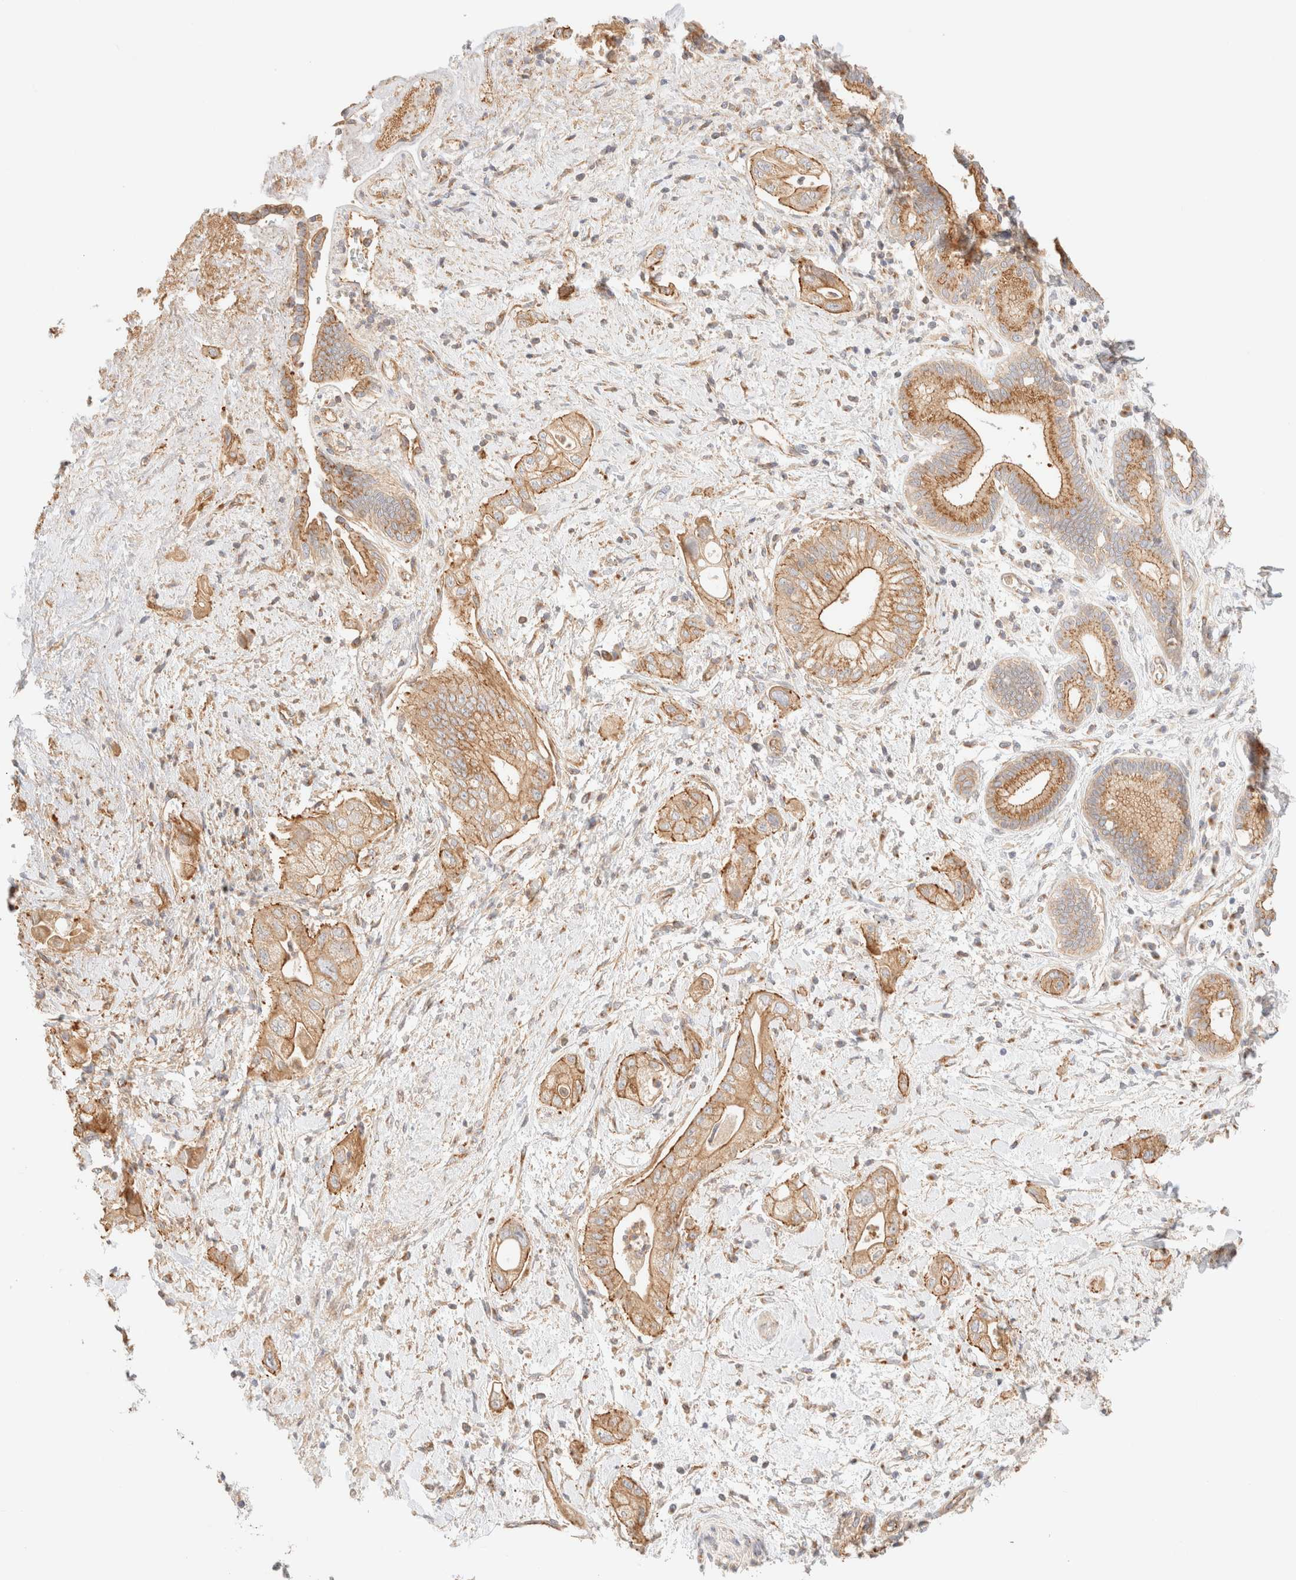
{"staining": {"intensity": "moderate", "quantity": ">75%", "location": "cytoplasmic/membranous"}, "tissue": "pancreatic cancer", "cell_type": "Tumor cells", "image_type": "cancer", "snomed": [{"axis": "morphology", "description": "Adenocarcinoma, NOS"}, {"axis": "topography", "description": "Pancreas"}], "caption": "Human adenocarcinoma (pancreatic) stained with a protein marker displays moderate staining in tumor cells.", "gene": "MYO10", "patient": {"sex": "male", "age": 58}}